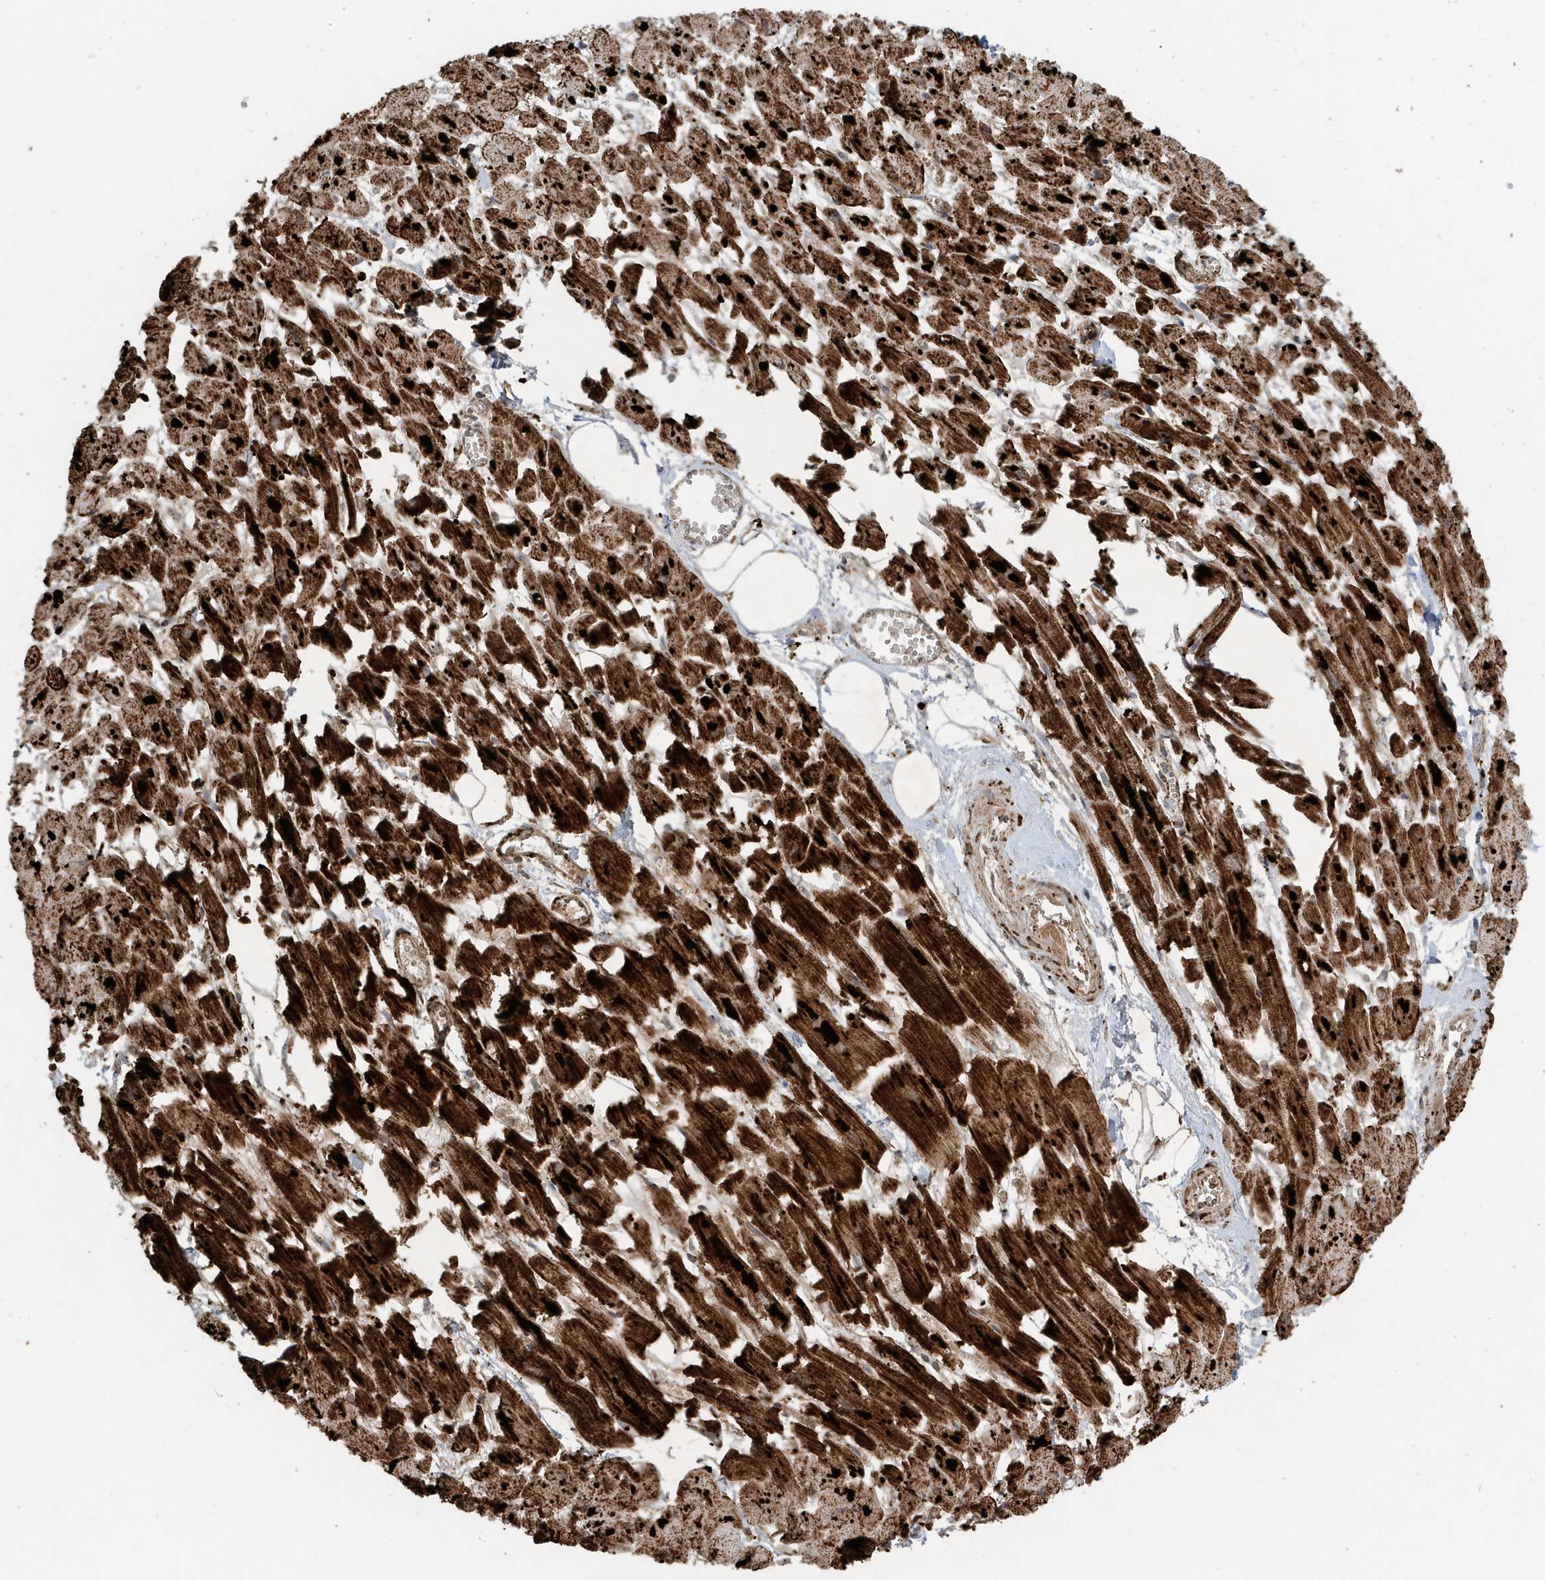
{"staining": {"intensity": "strong", "quantity": ">75%", "location": "cytoplasmic/membranous"}, "tissue": "heart muscle", "cell_type": "Cardiomyocytes", "image_type": "normal", "snomed": [{"axis": "morphology", "description": "Normal tissue, NOS"}, {"axis": "topography", "description": "Heart"}], "caption": "Heart muscle stained with IHC reveals strong cytoplasmic/membranous positivity in about >75% of cardiomyocytes. The staining is performed using DAB brown chromogen to label protein expression. The nuclei are counter-stained blue using hematoxylin.", "gene": "ATP5ME", "patient": {"sex": "female", "age": 64}}